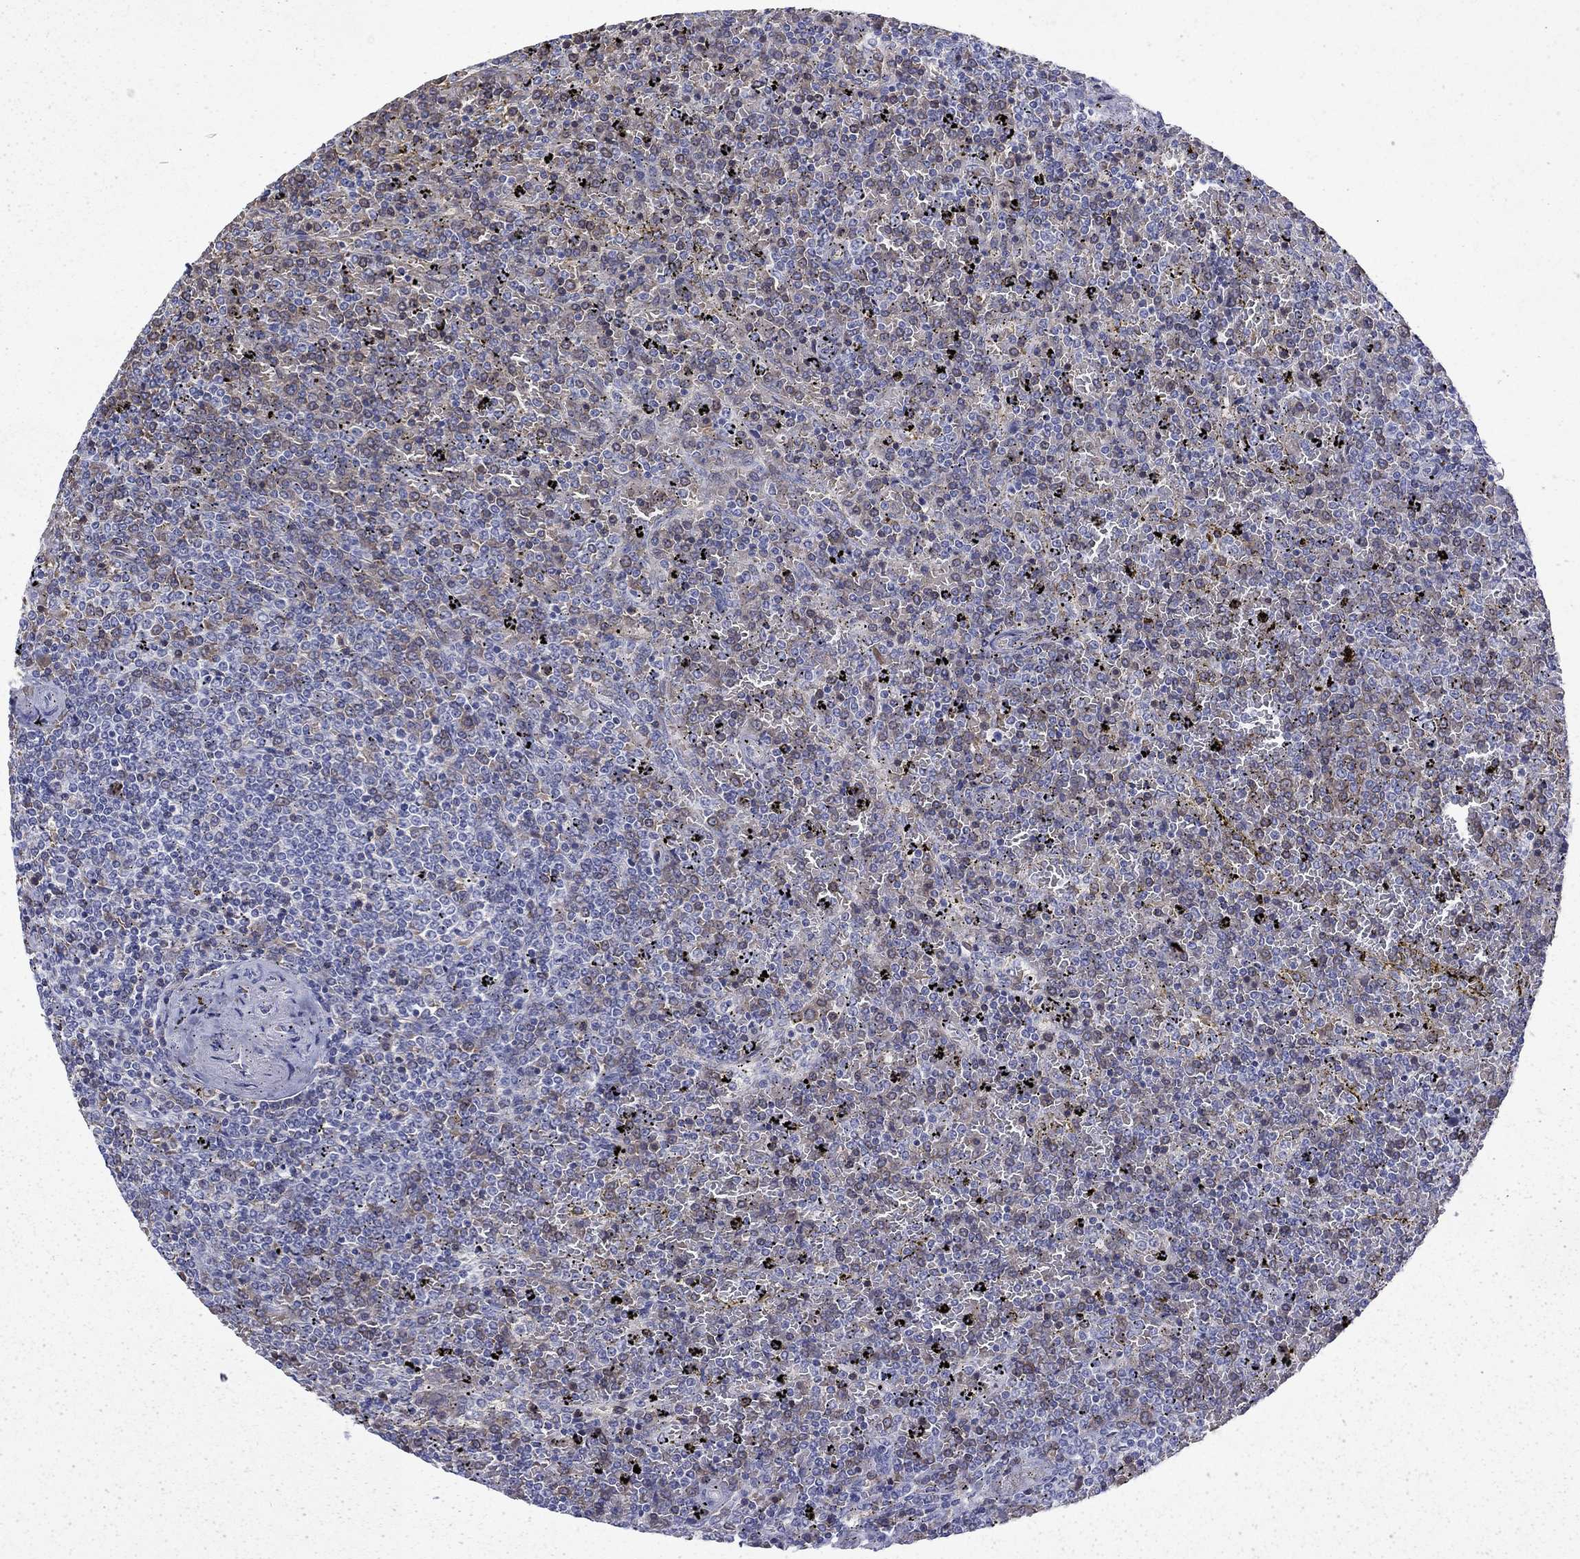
{"staining": {"intensity": "negative", "quantity": "none", "location": "none"}, "tissue": "lymphoma", "cell_type": "Tumor cells", "image_type": "cancer", "snomed": [{"axis": "morphology", "description": "Malignant lymphoma, non-Hodgkin's type, Low grade"}, {"axis": "topography", "description": "Spleen"}], "caption": "High power microscopy photomicrograph of an immunohistochemistry image of low-grade malignant lymphoma, non-Hodgkin's type, revealing no significant positivity in tumor cells. (DAB (3,3'-diaminobenzidine) immunohistochemistry visualized using brightfield microscopy, high magnification).", "gene": "ENPP6", "patient": {"sex": "female", "age": 77}}